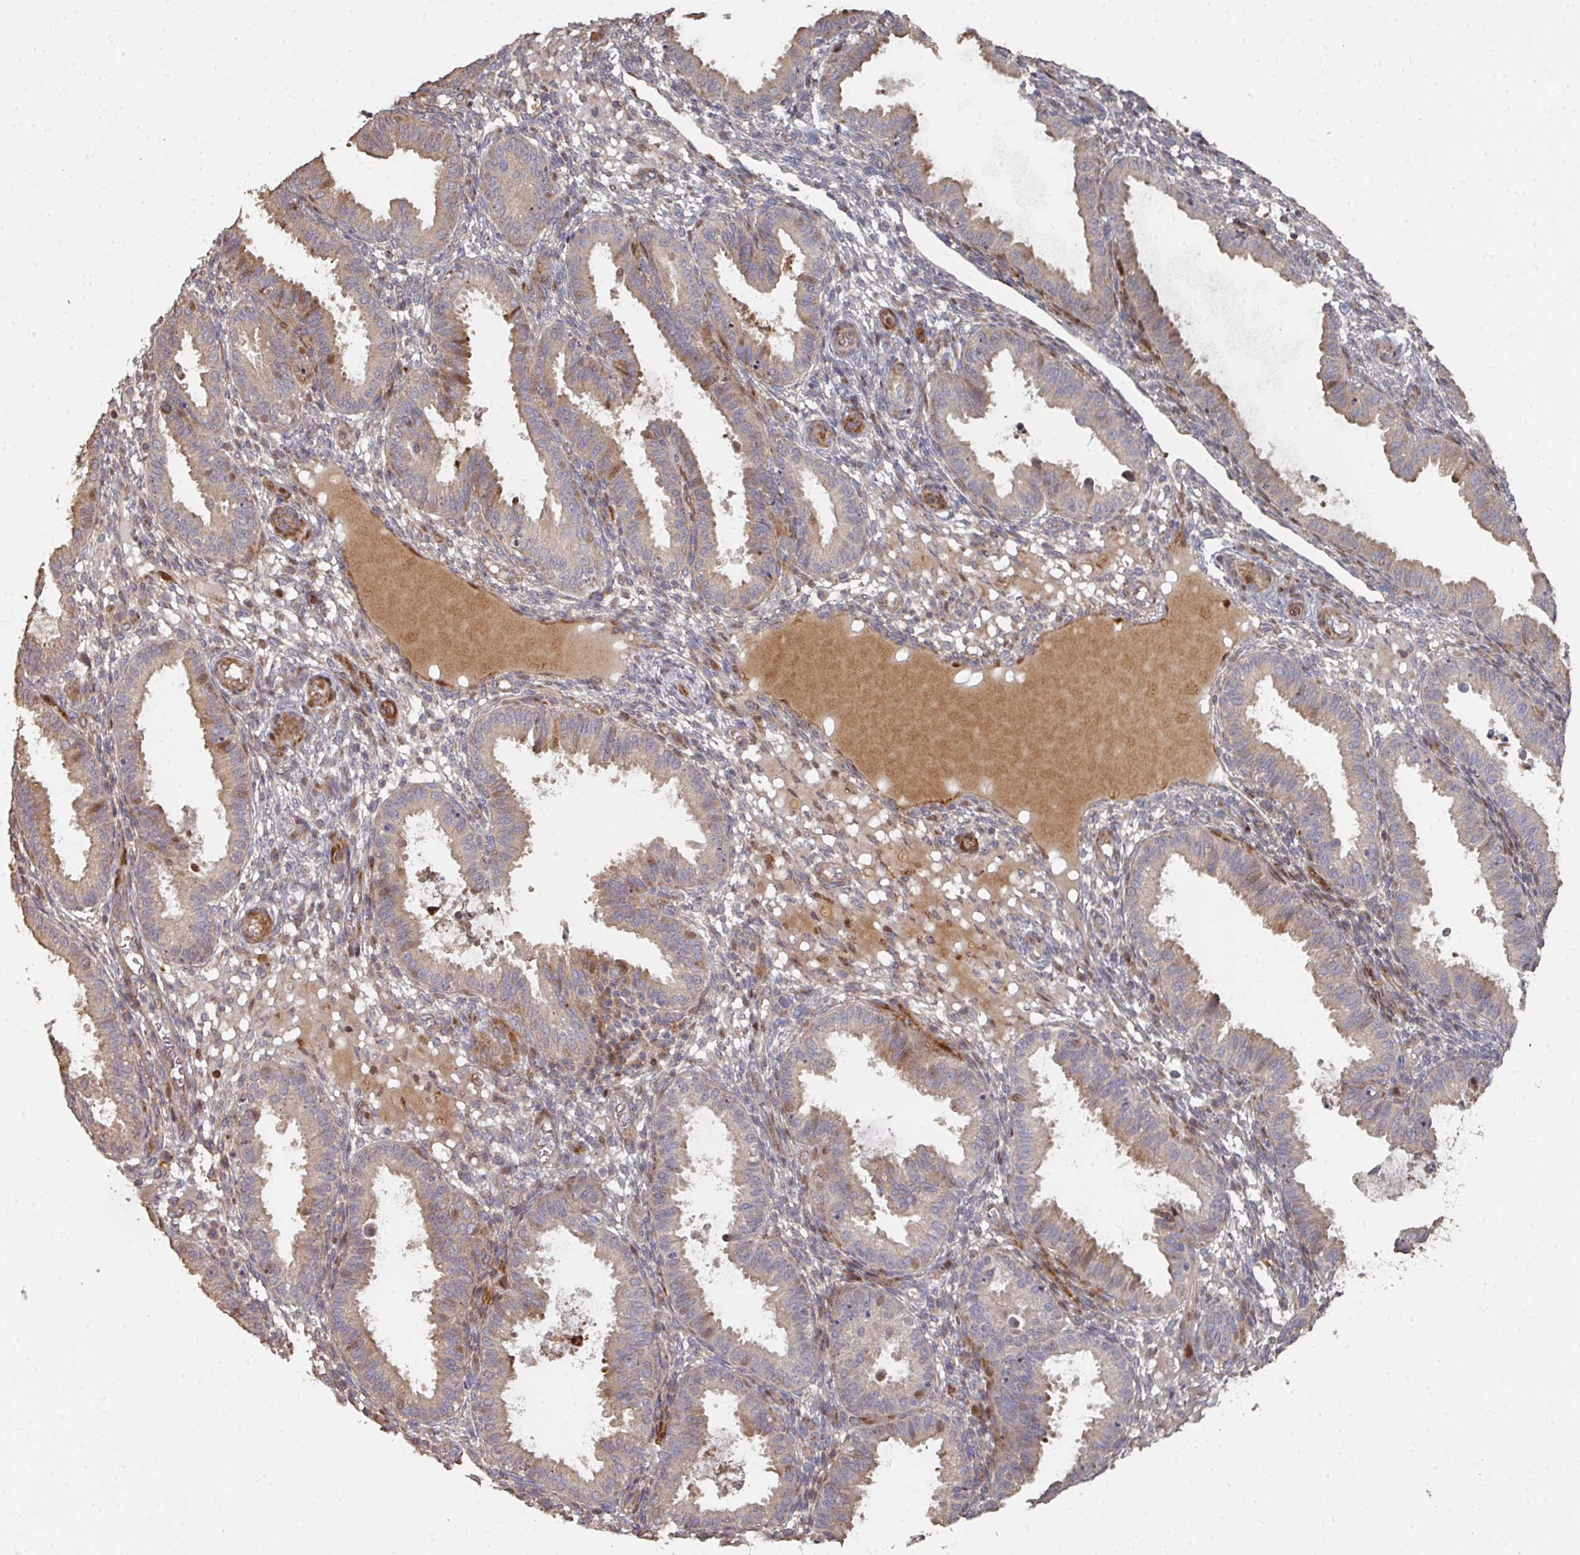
{"staining": {"intensity": "weak", "quantity": "<25%", "location": "cytoplasmic/membranous"}, "tissue": "endometrium", "cell_type": "Cells in endometrial stroma", "image_type": "normal", "snomed": [{"axis": "morphology", "description": "Normal tissue, NOS"}, {"axis": "topography", "description": "Endometrium"}], "caption": "Cells in endometrial stroma are negative for brown protein staining in normal endometrium. (Brightfield microscopy of DAB immunohistochemistry at high magnification).", "gene": "CA7", "patient": {"sex": "female", "age": 33}}